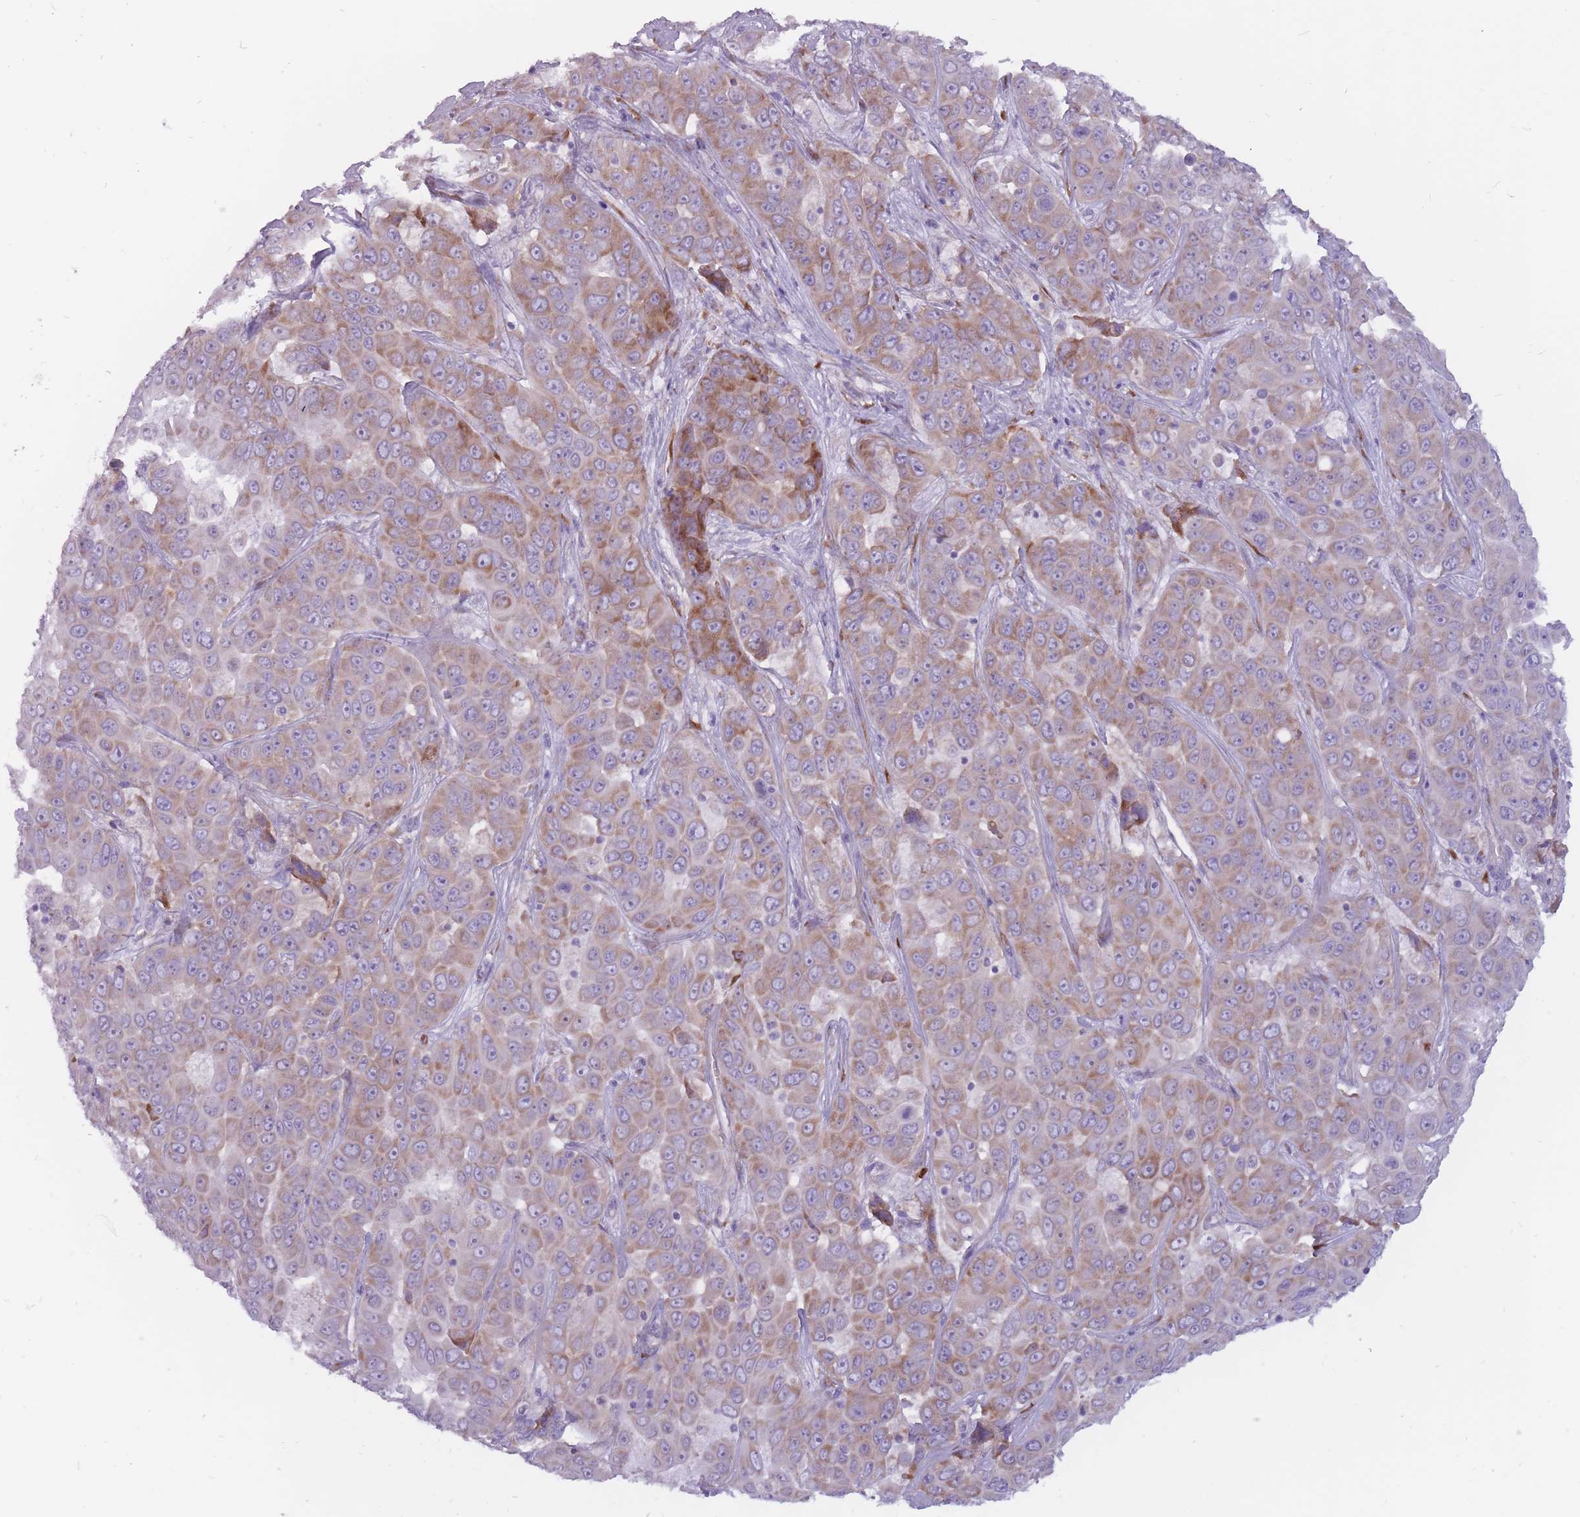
{"staining": {"intensity": "moderate", "quantity": "25%-75%", "location": "cytoplasmic/membranous"}, "tissue": "liver cancer", "cell_type": "Tumor cells", "image_type": "cancer", "snomed": [{"axis": "morphology", "description": "Cholangiocarcinoma"}, {"axis": "topography", "description": "Liver"}], "caption": "Immunohistochemical staining of cholangiocarcinoma (liver) shows moderate cytoplasmic/membranous protein positivity in about 25%-75% of tumor cells.", "gene": "RPL18", "patient": {"sex": "female", "age": 52}}